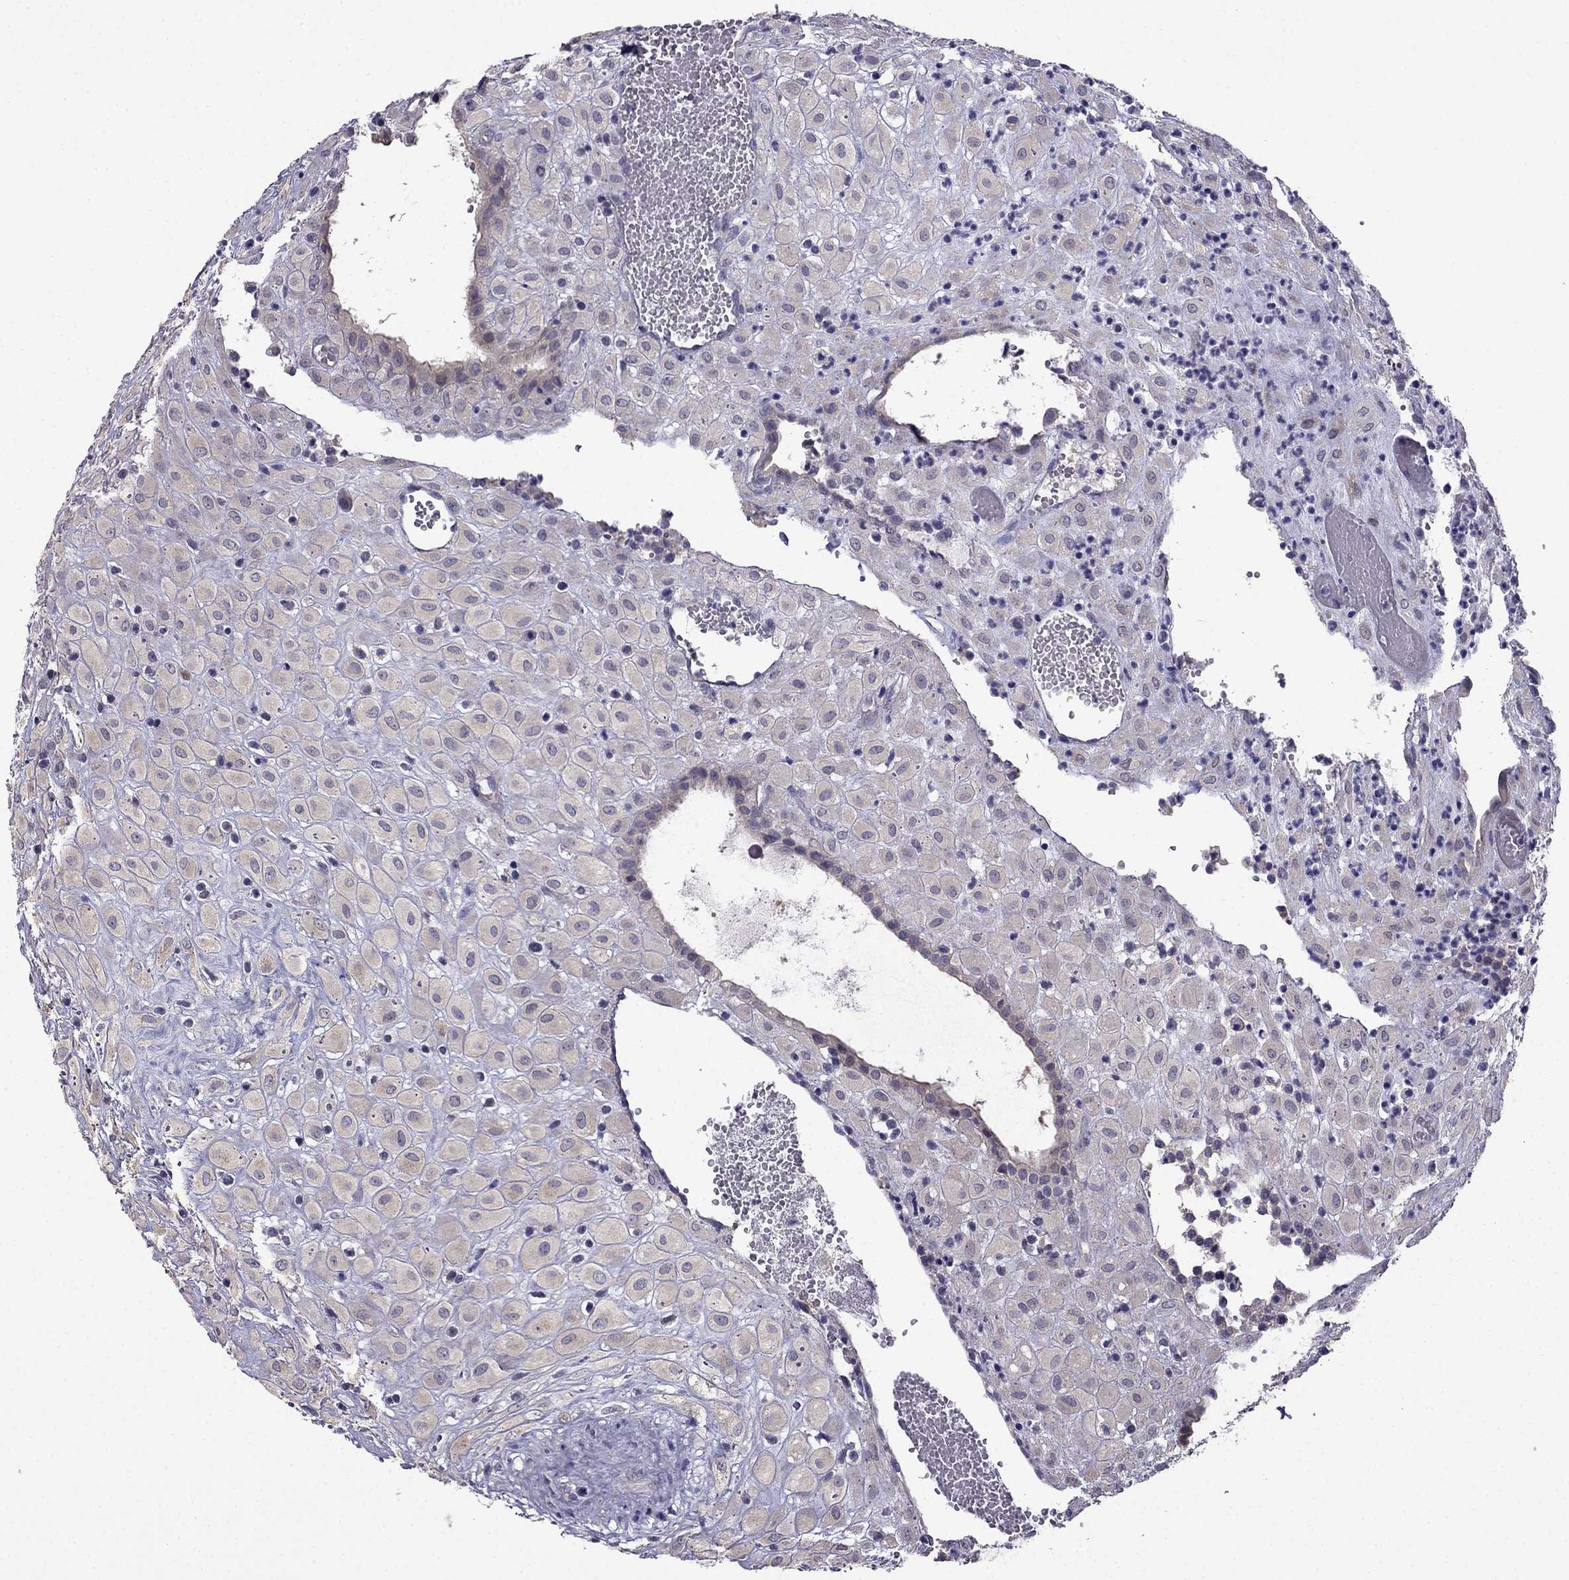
{"staining": {"intensity": "weak", "quantity": "25%-75%", "location": "cytoplasmic/membranous"}, "tissue": "placenta", "cell_type": "Decidual cells", "image_type": "normal", "snomed": [{"axis": "morphology", "description": "Normal tissue, NOS"}, {"axis": "topography", "description": "Placenta"}], "caption": "Human placenta stained for a protein (brown) demonstrates weak cytoplasmic/membranous positive staining in approximately 25%-75% of decidual cells.", "gene": "SCNN1D", "patient": {"sex": "female", "age": 24}}